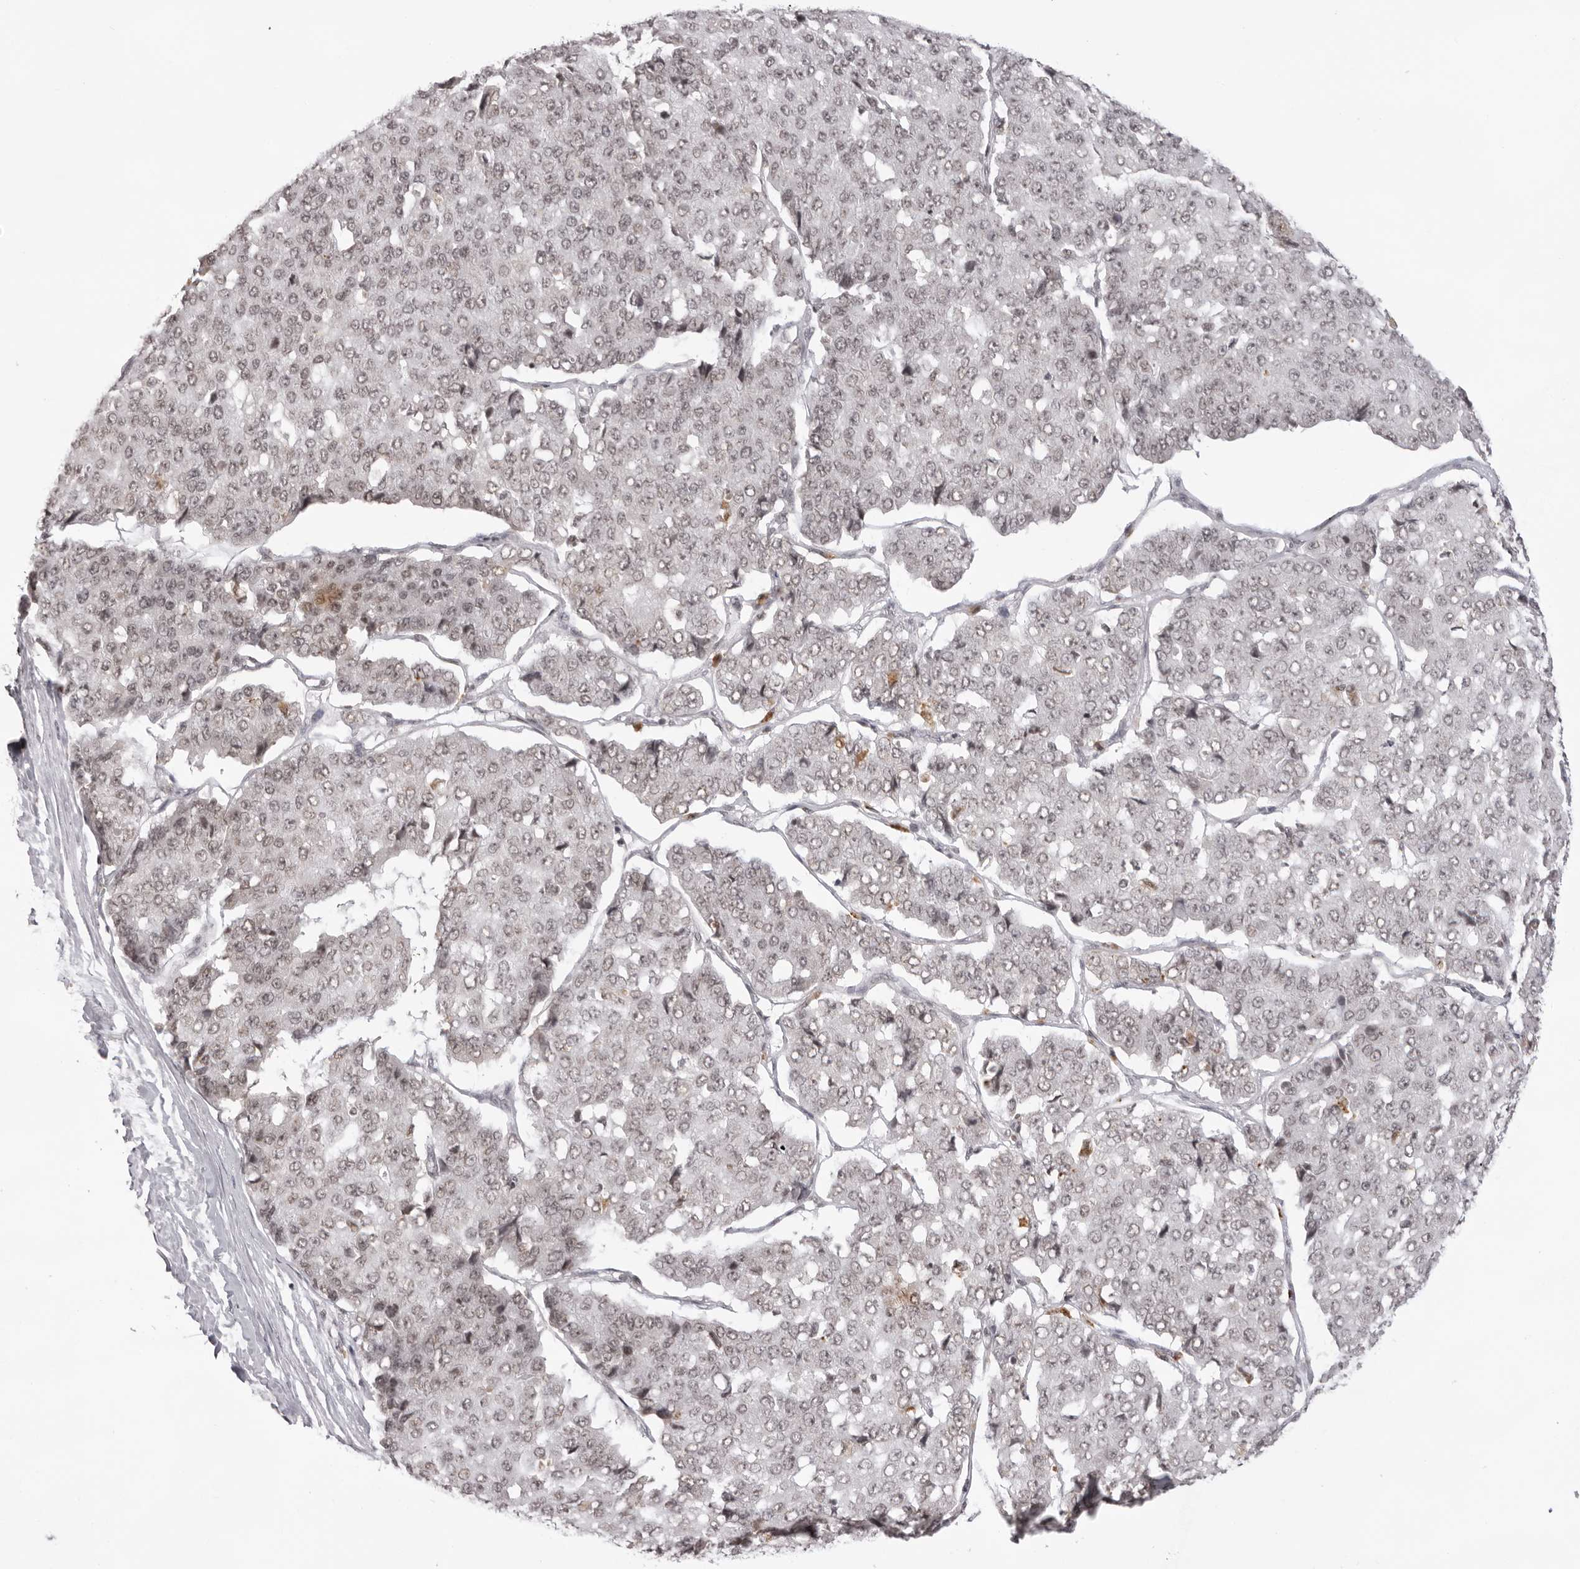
{"staining": {"intensity": "weak", "quantity": ">75%", "location": "nuclear"}, "tissue": "pancreatic cancer", "cell_type": "Tumor cells", "image_type": "cancer", "snomed": [{"axis": "morphology", "description": "Adenocarcinoma, NOS"}, {"axis": "topography", "description": "Pancreas"}], "caption": "Pancreatic adenocarcinoma stained with a brown dye shows weak nuclear positive staining in about >75% of tumor cells.", "gene": "NTM", "patient": {"sex": "male", "age": 50}}